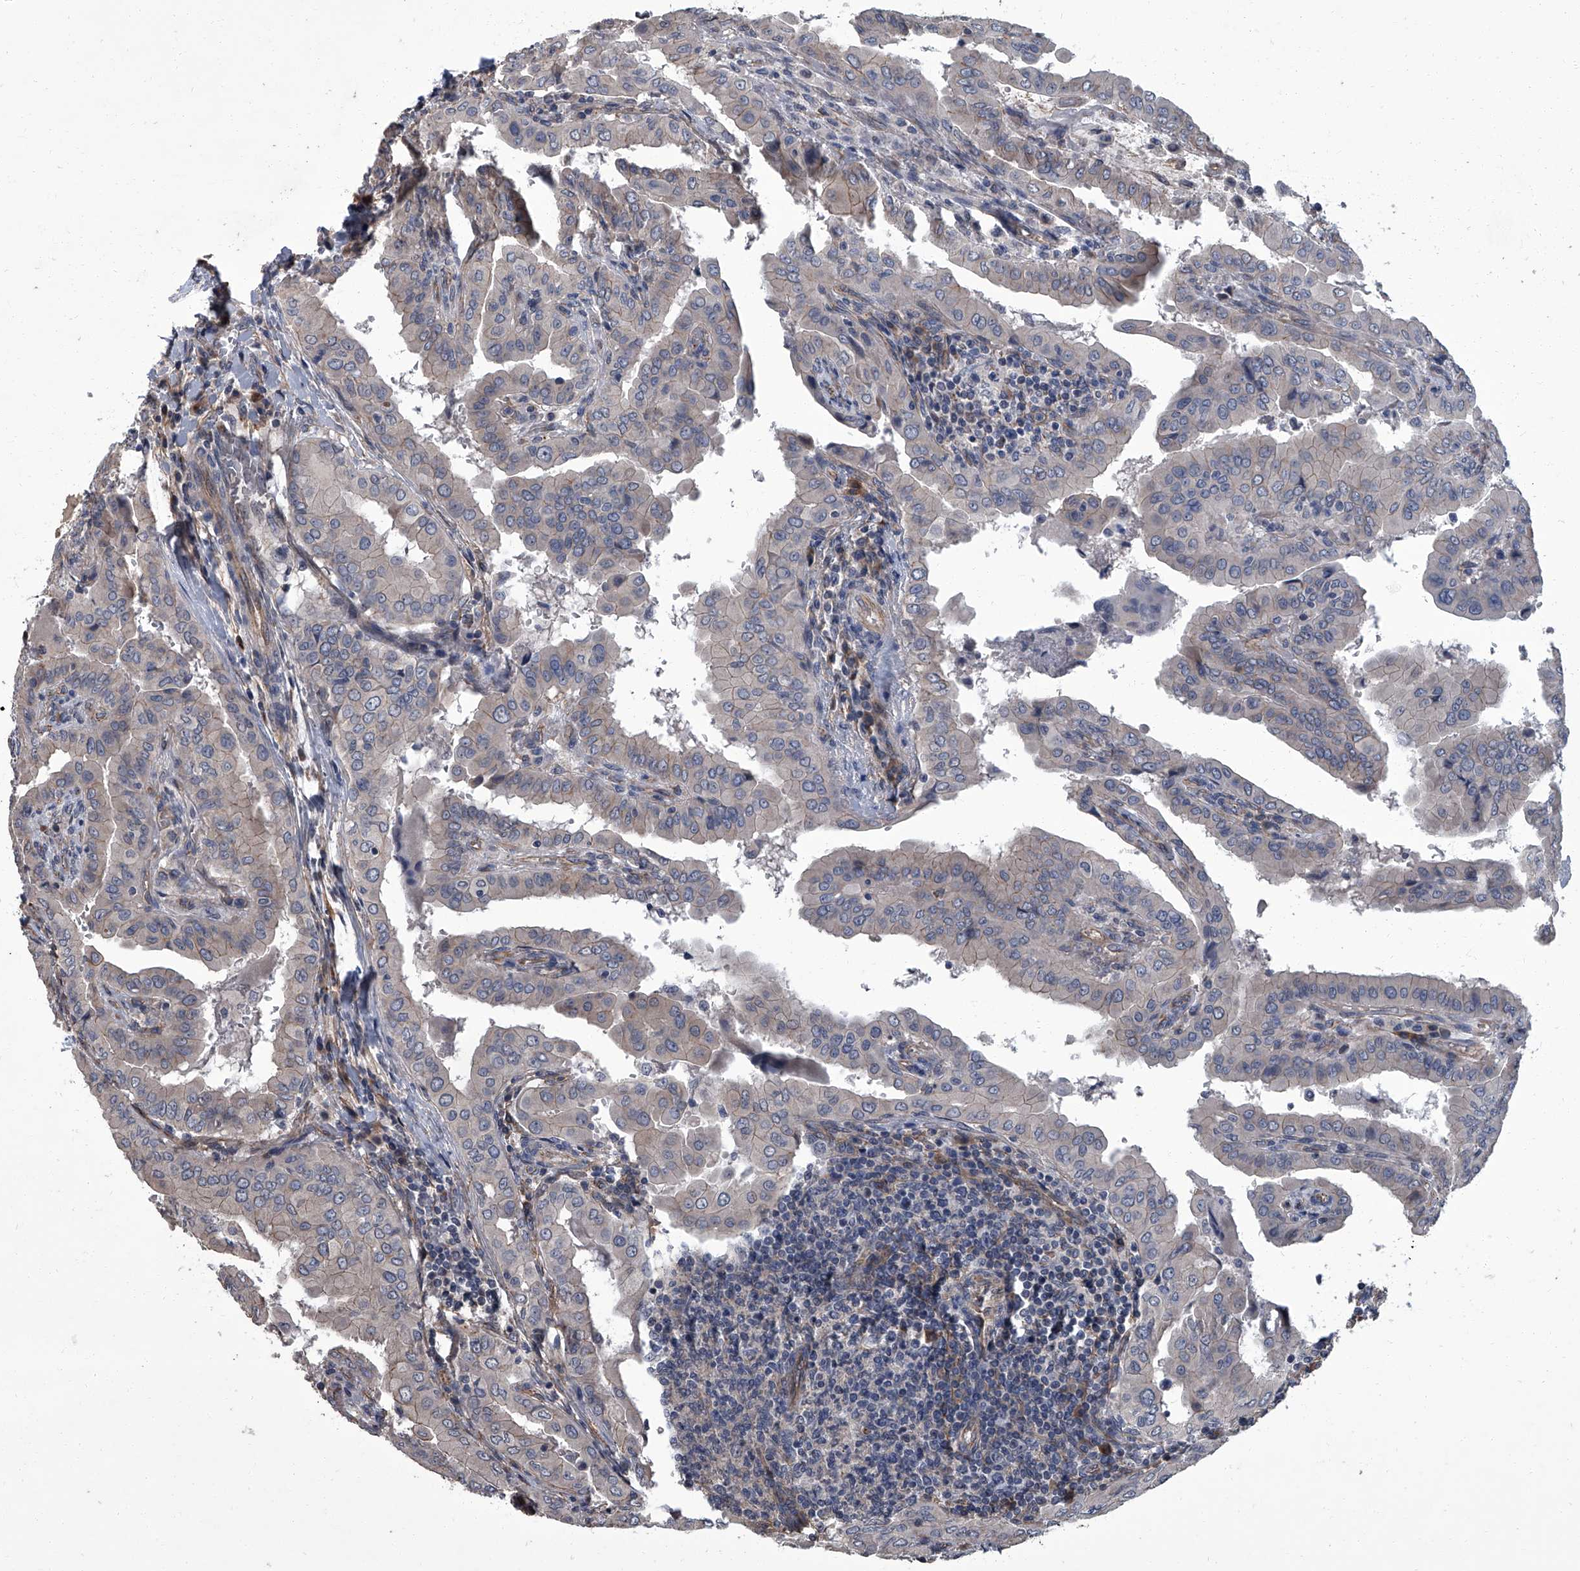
{"staining": {"intensity": "weak", "quantity": "<25%", "location": "cytoplasmic/membranous"}, "tissue": "thyroid cancer", "cell_type": "Tumor cells", "image_type": "cancer", "snomed": [{"axis": "morphology", "description": "Papillary adenocarcinoma, NOS"}, {"axis": "topography", "description": "Thyroid gland"}], "caption": "Immunohistochemical staining of human papillary adenocarcinoma (thyroid) reveals no significant staining in tumor cells.", "gene": "SIRT4", "patient": {"sex": "male", "age": 33}}